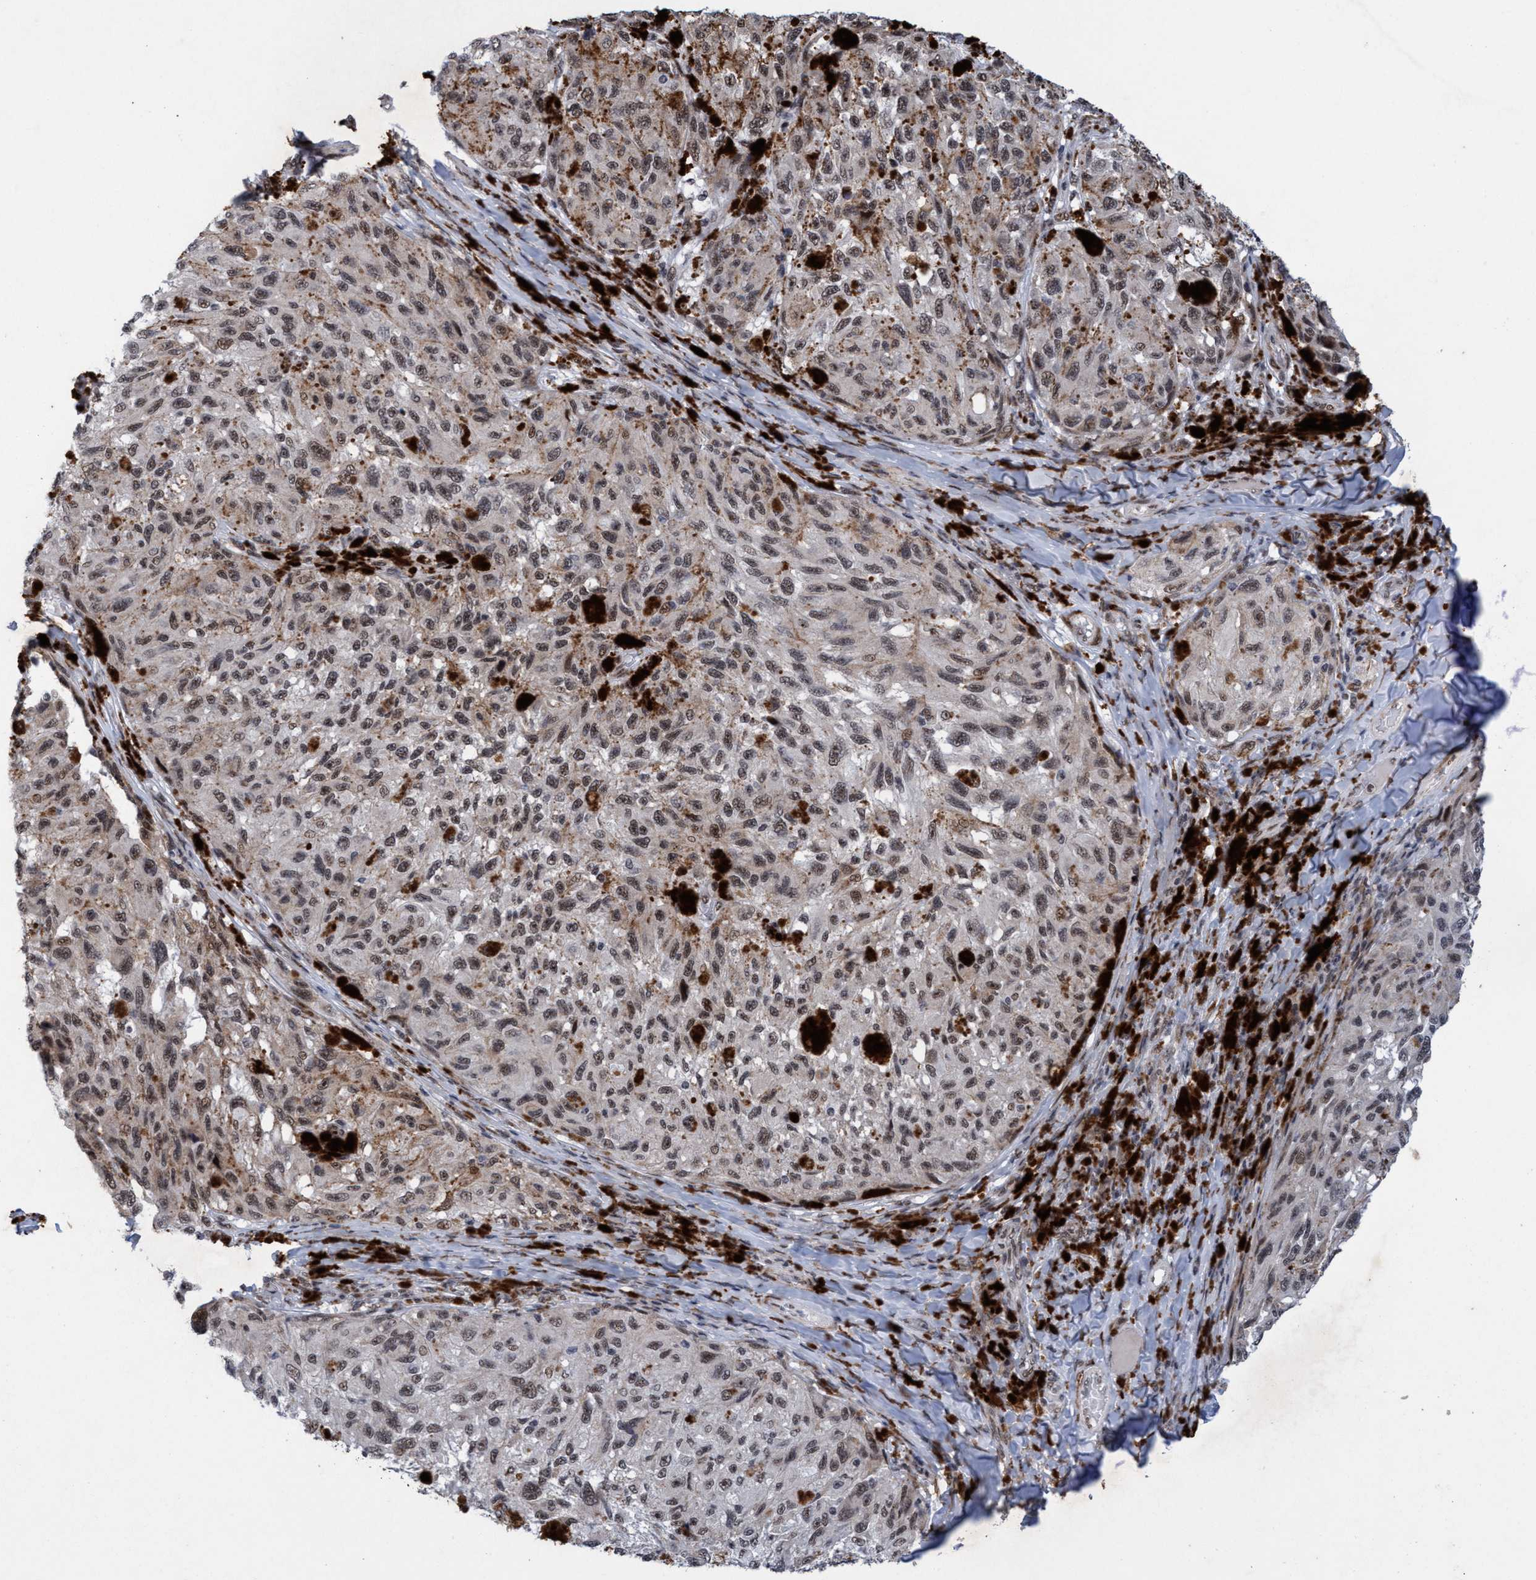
{"staining": {"intensity": "weak", "quantity": ">75%", "location": "nuclear"}, "tissue": "melanoma", "cell_type": "Tumor cells", "image_type": "cancer", "snomed": [{"axis": "morphology", "description": "Malignant melanoma, NOS"}, {"axis": "topography", "description": "Skin"}], "caption": "This is a histology image of immunohistochemistry staining of melanoma, which shows weak positivity in the nuclear of tumor cells.", "gene": "GLT6D1", "patient": {"sex": "female", "age": 73}}